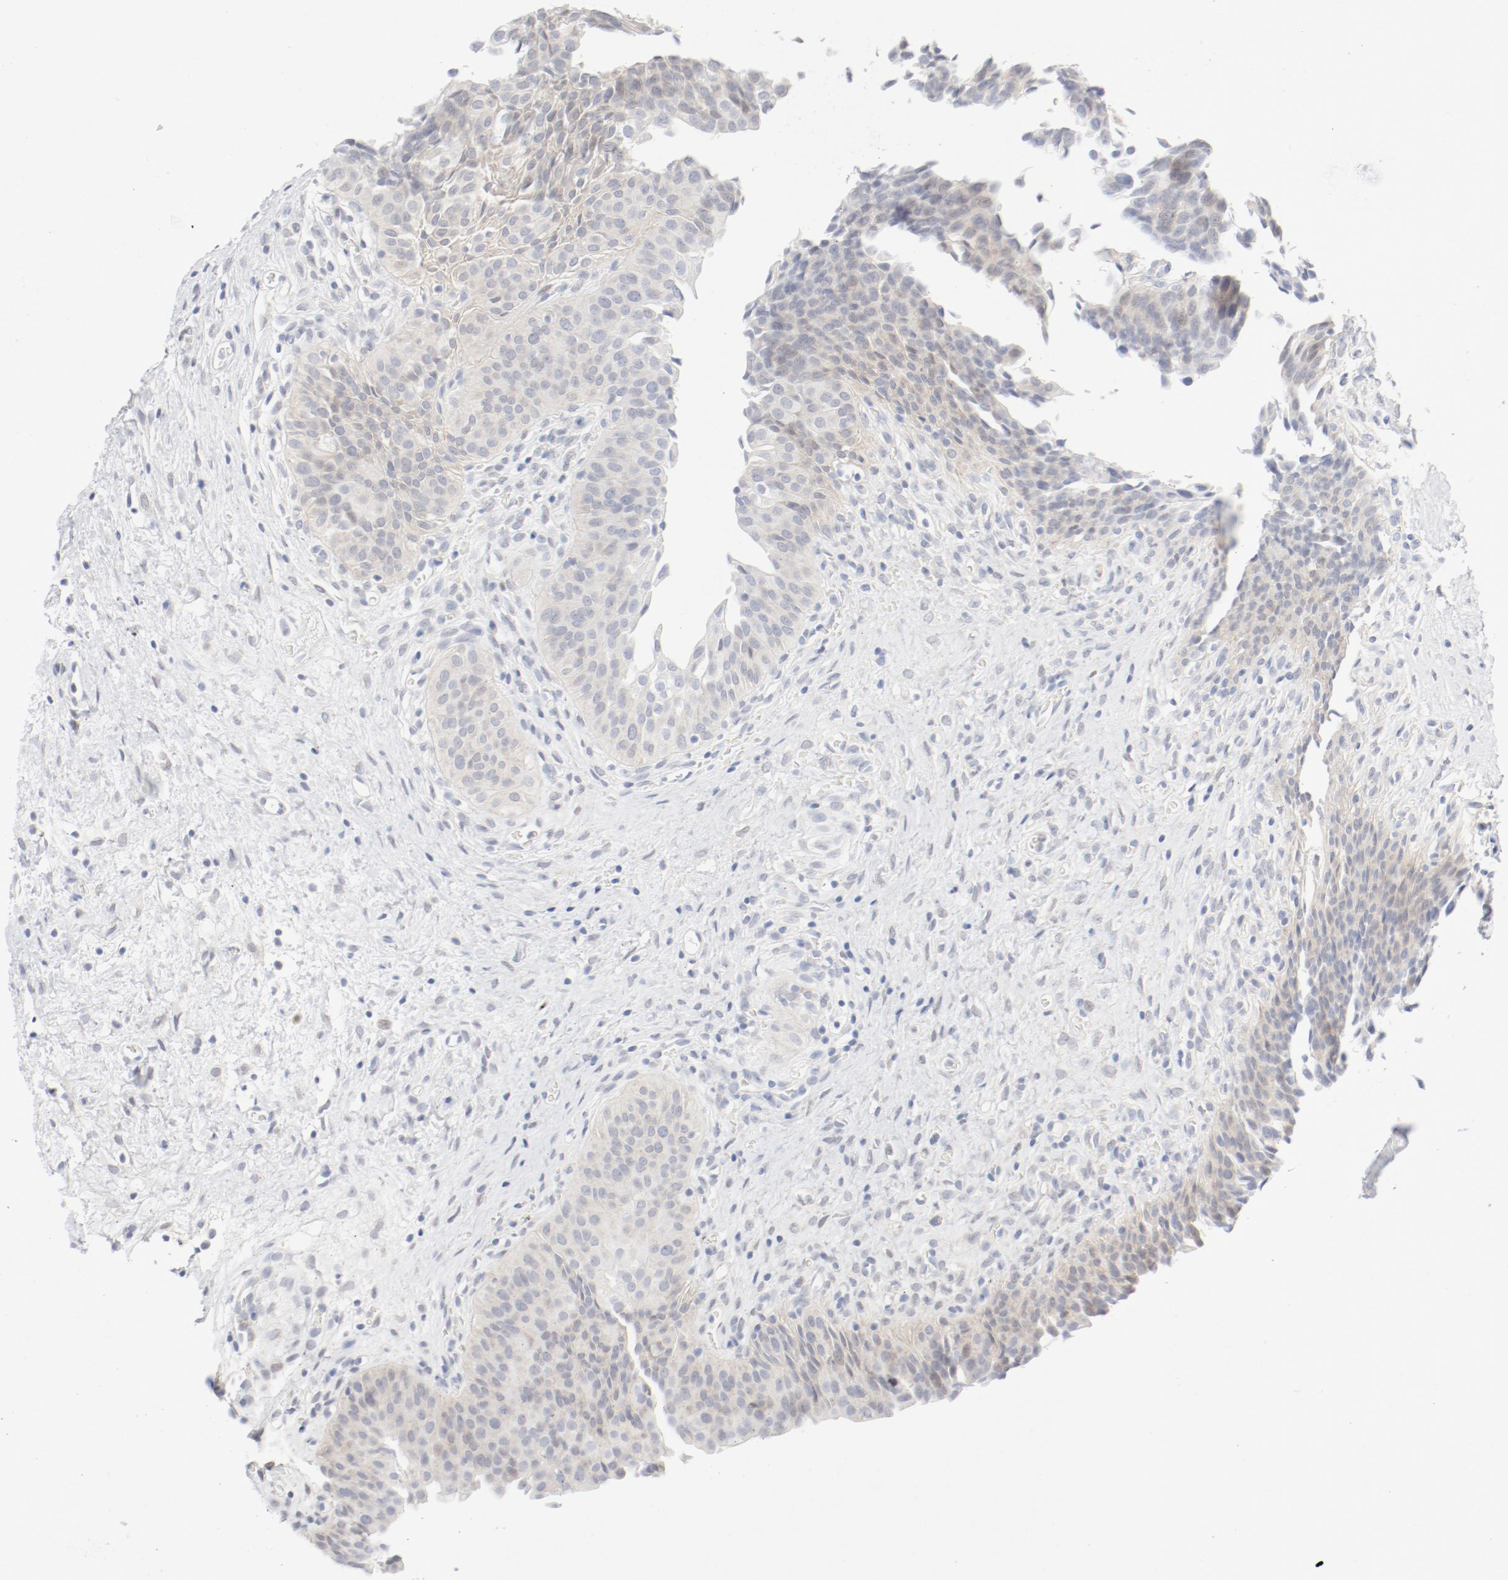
{"staining": {"intensity": "weak", "quantity": ">75%", "location": "cytoplasmic/membranous"}, "tissue": "urinary bladder", "cell_type": "Urothelial cells", "image_type": "normal", "snomed": [{"axis": "morphology", "description": "Normal tissue, NOS"}, {"axis": "morphology", "description": "Dysplasia, NOS"}, {"axis": "topography", "description": "Urinary bladder"}], "caption": "This micrograph demonstrates normal urinary bladder stained with immunohistochemistry (IHC) to label a protein in brown. The cytoplasmic/membranous of urothelial cells show weak positivity for the protein. Nuclei are counter-stained blue.", "gene": "PGM1", "patient": {"sex": "male", "age": 35}}